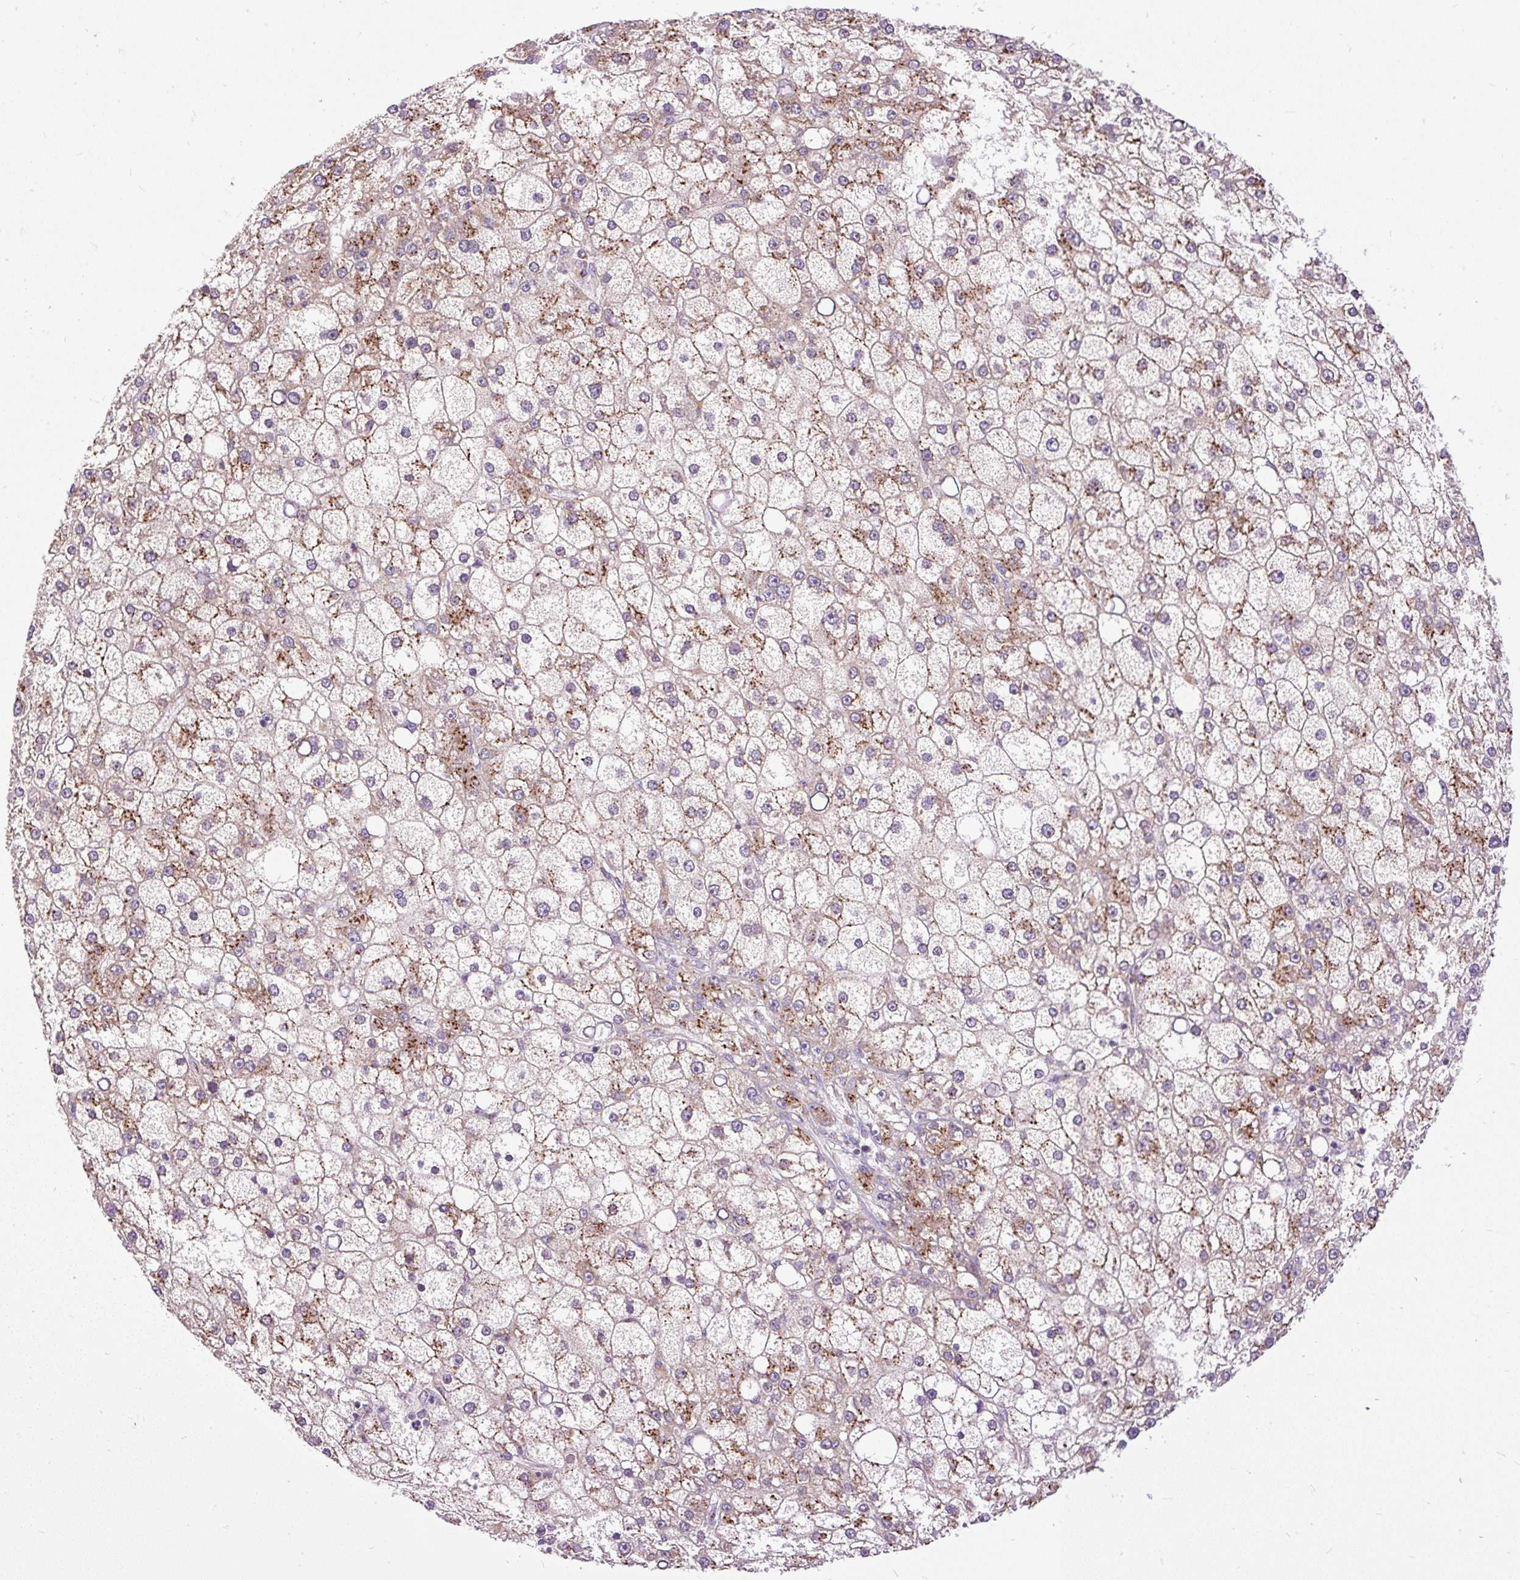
{"staining": {"intensity": "moderate", "quantity": "25%-75%", "location": "cytoplasmic/membranous"}, "tissue": "liver cancer", "cell_type": "Tumor cells", "image_type": "cancer", "snomed": [{"axis": "morphology", "description": "Carcinoma, Hepatocellular, NOS"}, {"axis": "topography", "description": "Liver"}], "caption": "This micrograph demonstrates liver cancer stained with immunohistochemistry (IHC) to label a protein in brown. The cytoplasmic/membranous of tumor cells show moderate positivity for the protein. Nuclei are counter-stained blue.", "gene": "MSMP", "patient": {"sex": "male", "age": 67}}